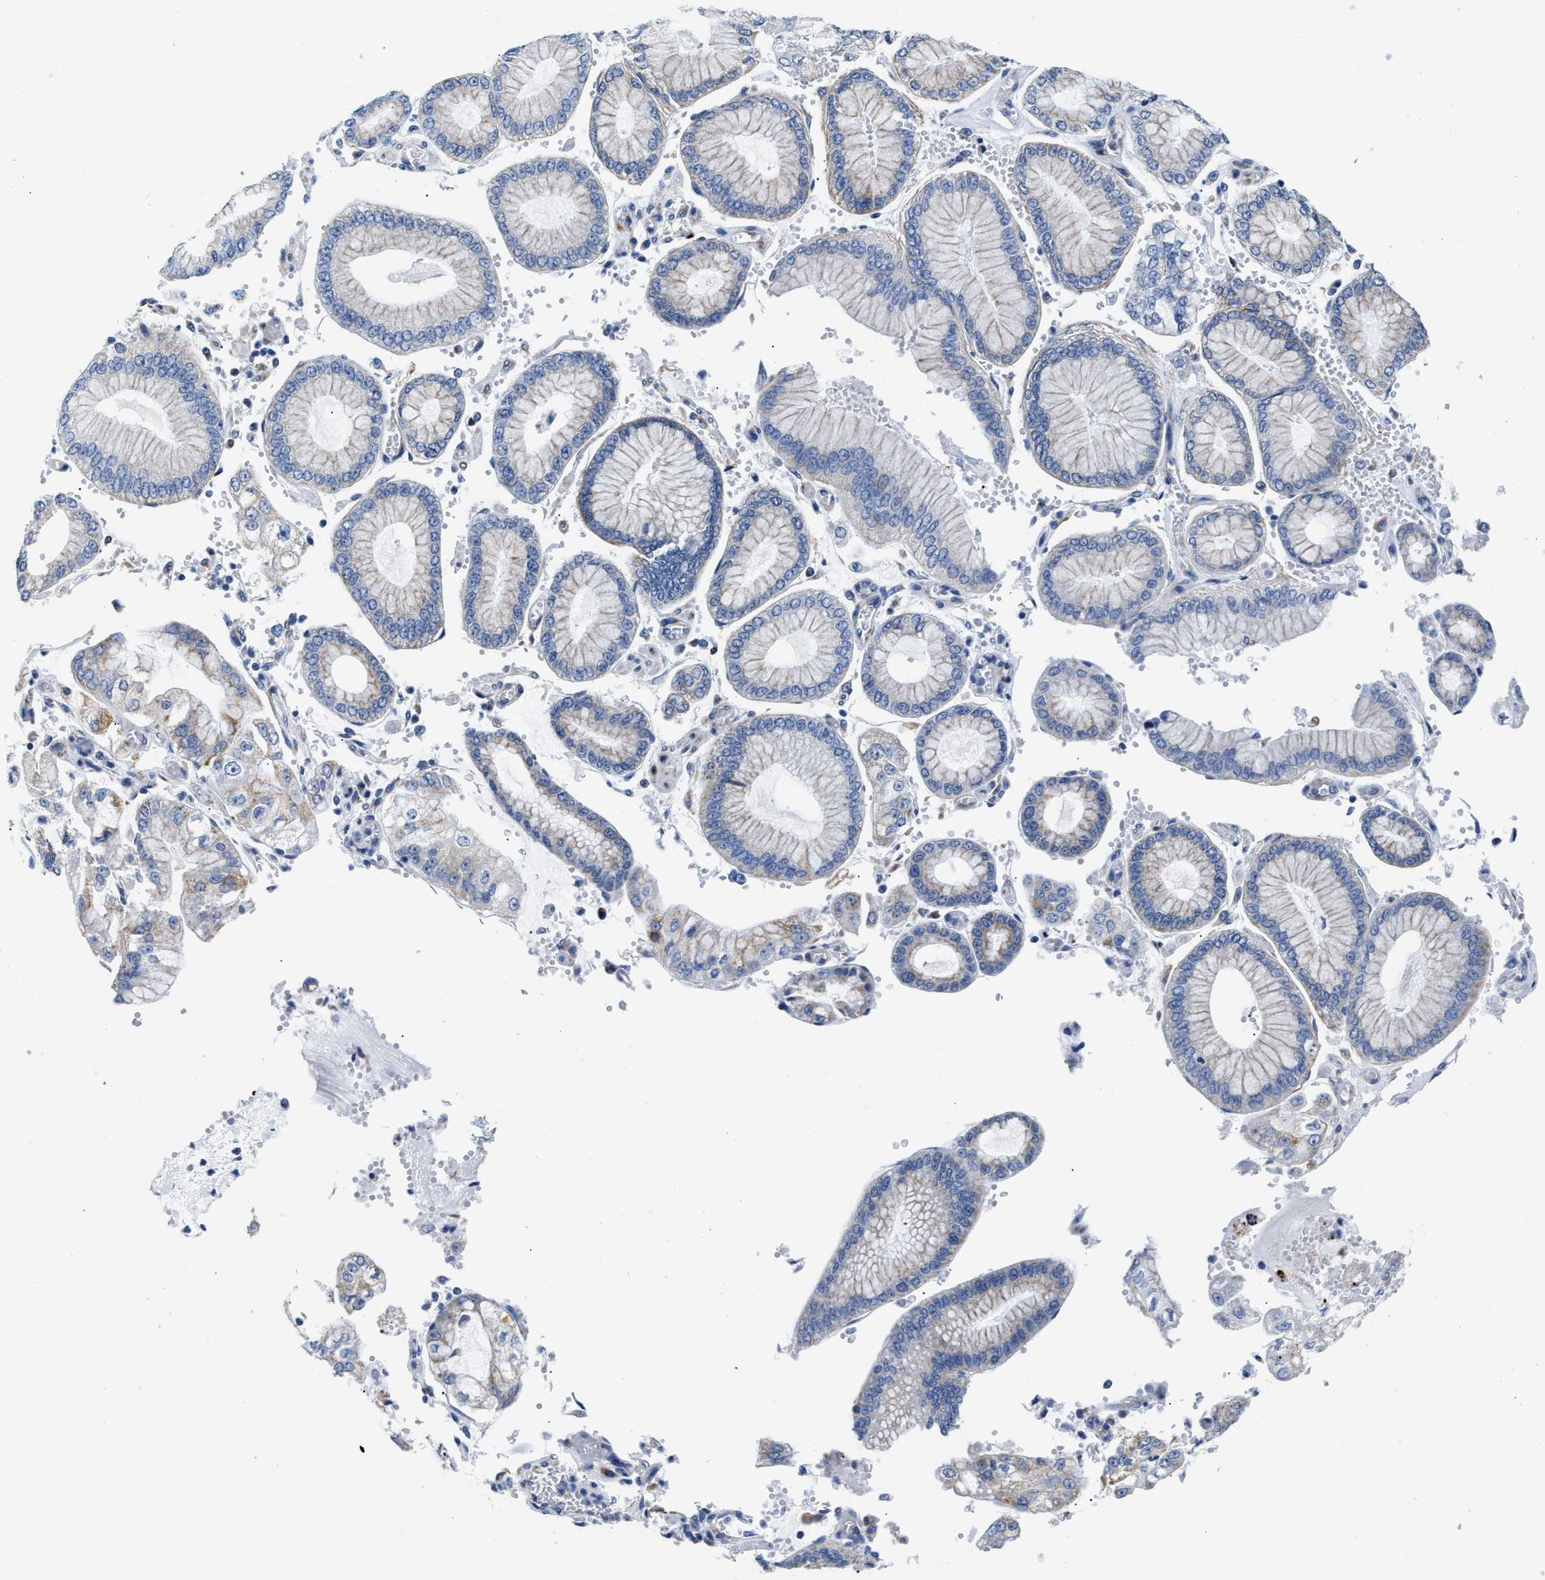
{"staining": {"intensity": "weak", "quantity": ">75%", "location": "cytoplasmic/membranous"}, "tissue": "stomach cancer", "cell_type": "Tumor cells", "image_type": "cancer", "snomed": [{"axis": "morphology", "description": "Adenocarcinoma, NOS"}, {"axis": "topography", "description": "Stomach"}], "caption": "Immunohistochemical staining of human stomach cancer demonstrates low levels of weak cytoplasmic/membranous protein staining in about >75% of tumor cells. The protein is shown in brown color, while the nuclei are stained blue.", "gene": "ACADVL", "patient": {"sex": "male", "age": 76}}